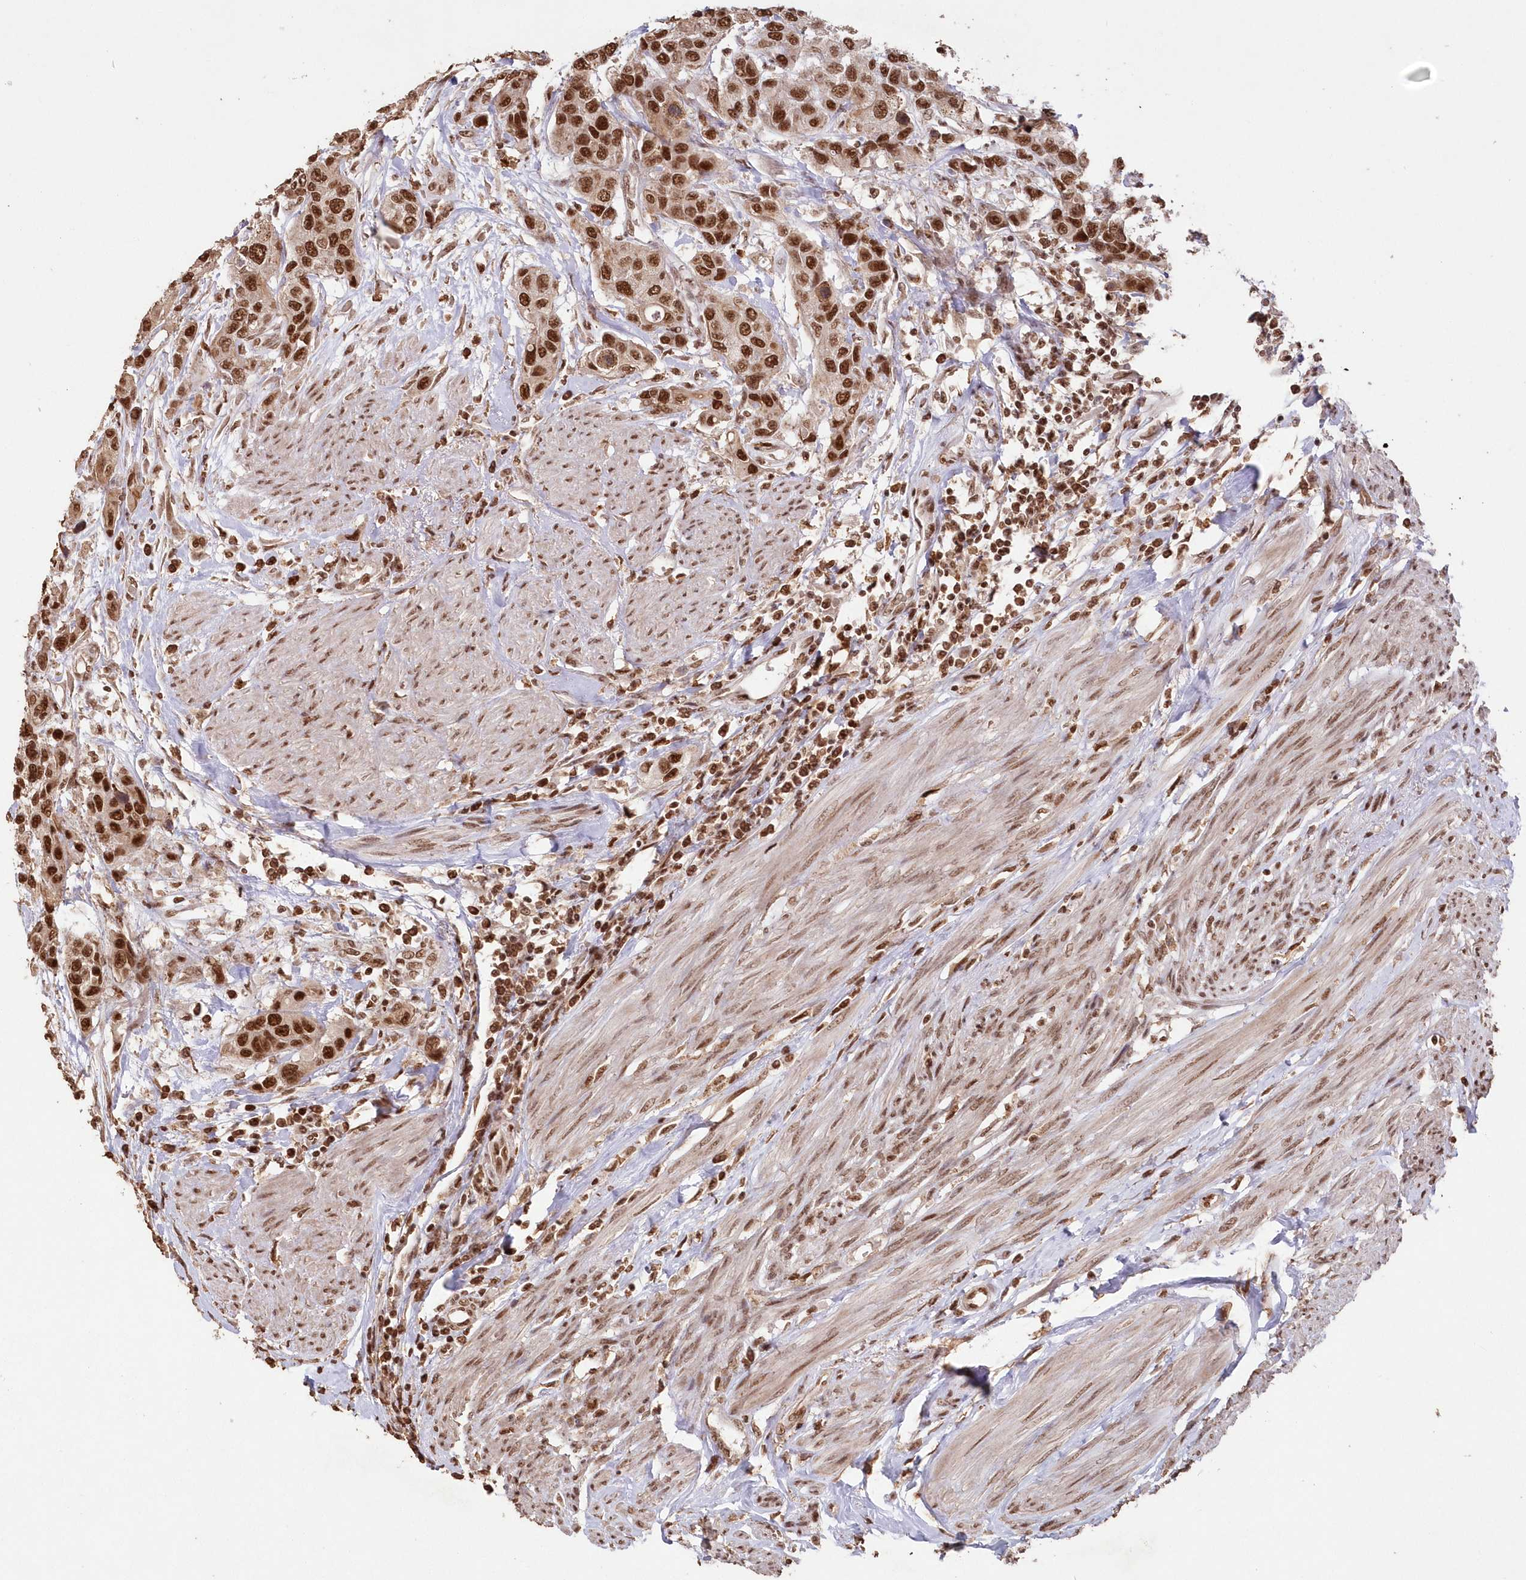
{"staining": {"intensity": "strong", "quantity": ">75%", "location": "nuclear"}, "tissue": "urothelial cancer", "cell_type": "Tumor cells", "image_type": "cancer", "snomed": [{"axis": "morphology", "description": "Normal tissue, NOS"}, {"axis": "morphology", "description": "Urothelial carcinoma, High grade"}, {"axis": "topography", "description": "Vascular tissue"}, {"axis": "topography", "description": "Urinary bladder"}], "caption": "Immunohistochemistry (IHC) (DAB) staining of high-grade urothelial carcinoma demonstrates strong nuclear protein expression in about >75% of tumor cells.", "gene": "PDS5A", "patient": {"sex": "female", "age": 56}}